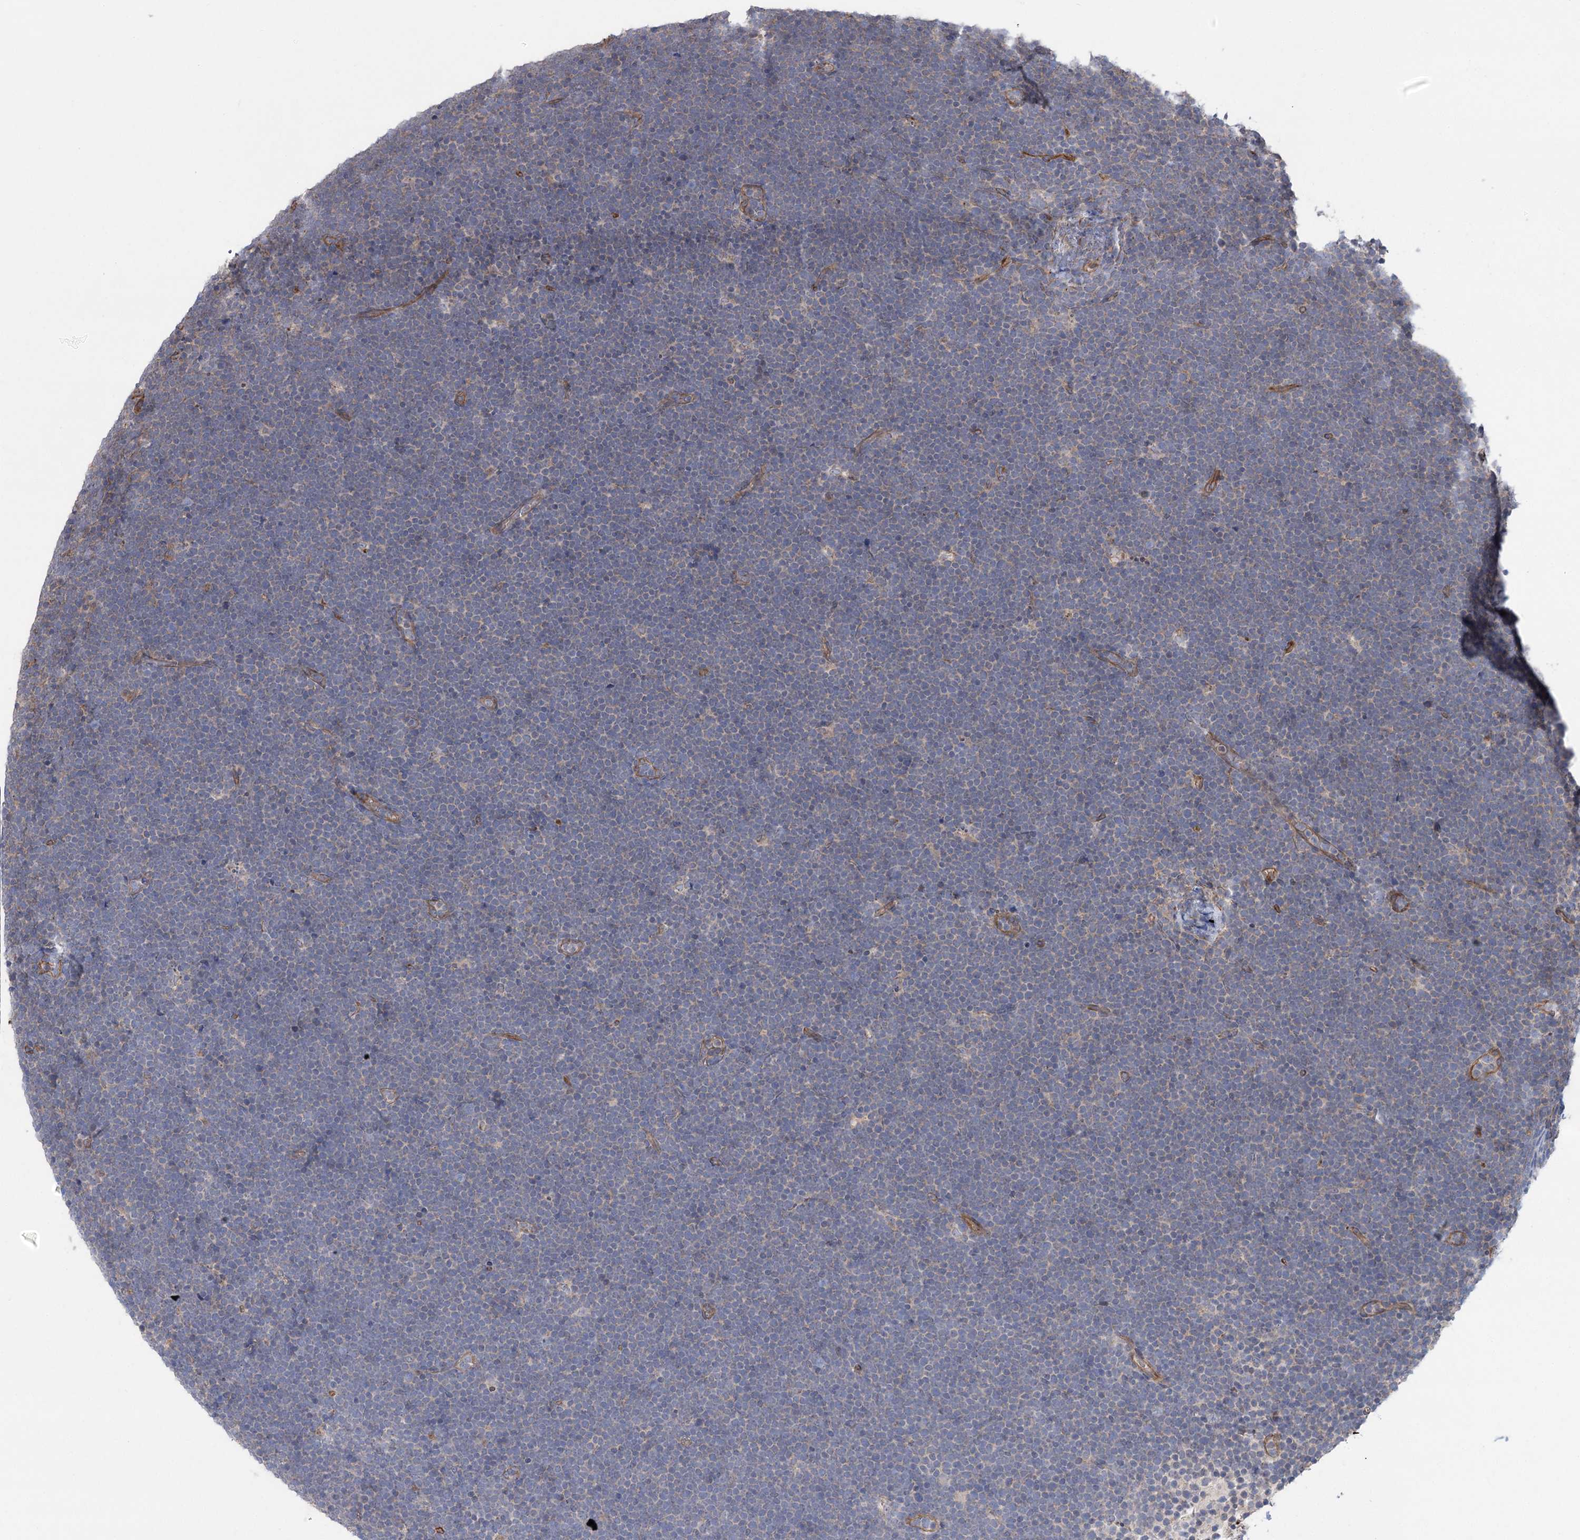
{"staining": {"intensity": "negative", "quantity": "none", "location": "none"}, "tissue": "lymphoma", "cell_type": "Tumor cells", "image_type": "cancer", "snomed": [{"axis": "morphology", "description": "Malignant lymphoma, non-Hodgkin's type, High grade"}, {"axis": "topography", "description": "Lymph node"}], "caption": "Protein analysis of malignant lymphoma, non-Hodgkin's type (high-grade) demonstrates no significant expression in tumor cells.", "gene": "RWDD4", "patient": {"sex": "male", "age": 13}}